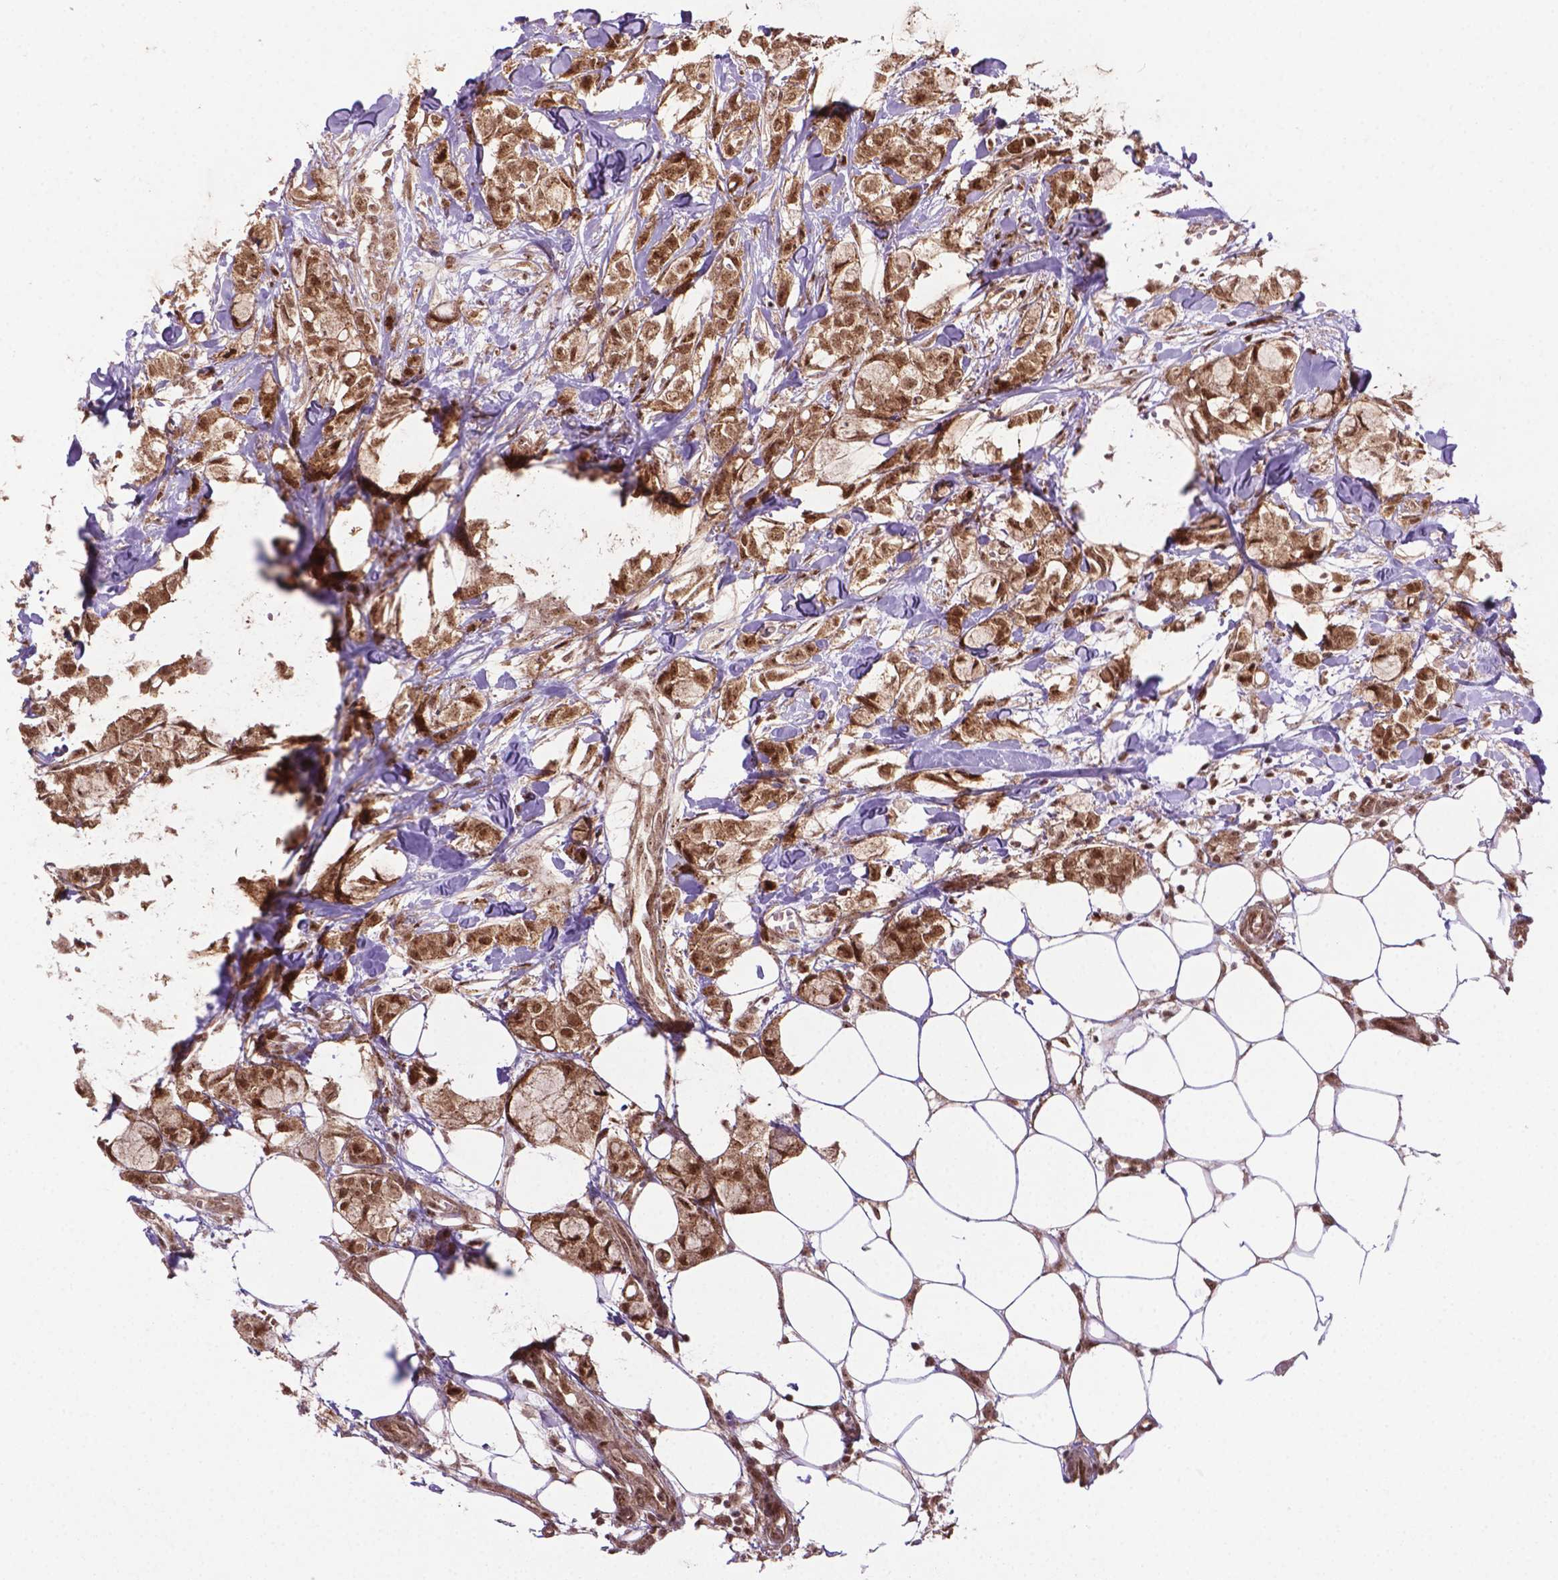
{"staining": {"intensity": "moderate", "quantity": ">75%", "location": "cytoplasmic/membranous,nuclear"}, "tissue": "breast cancer", "cell_type": "Tumor cells", "image_type": "cancer", "snomed": [{"axis": "morphology", "description": "Duct carcinoma"}, {"axis": "topography", "description": "Breast"}], "caption": "An image of human intraductal carcinoma (breast) stained for a protein exhibits moderate cytoplasmic/membranous and nuclear brown staining in tumor cells. (Stains: DAB in brown, nuclei in blue, Microscopy: brightfield microscopy at high magnification).", "gene": "CSNK2A1", "patient": {"sex": "female", "age": 85}}